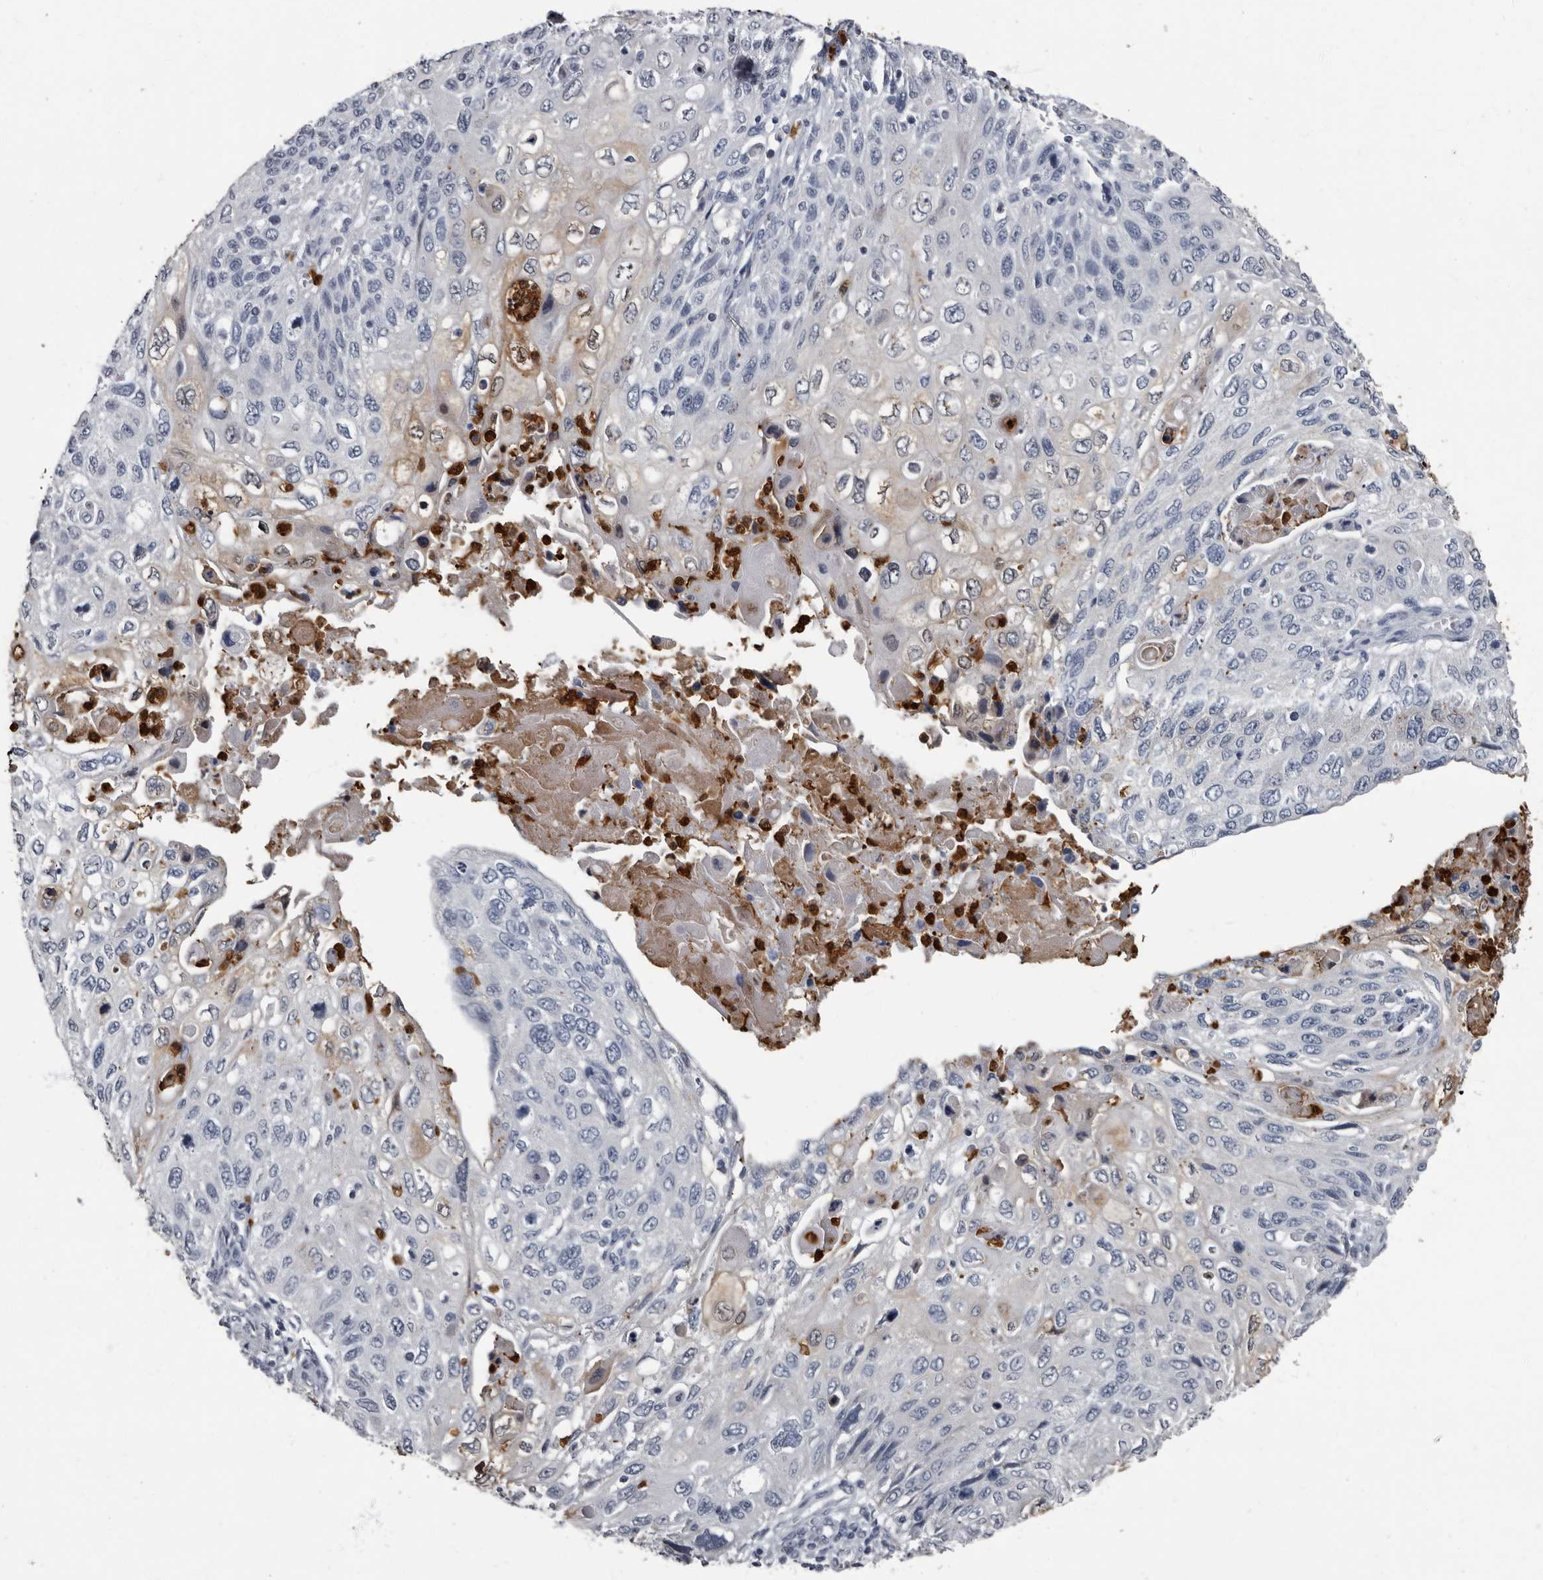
{"staining": {"intensity": "negative", "quantity": "none", "location": "none"}, "tissue": "cervical cancer", "cell_type": "Tumor cells", "image_type": "cancer", "snomed": [{"axis": "morphology", "description": "Squamous cell carcinoma, NOS"}, {"axis": "topography", "description": "Cervix"}], "caption": "Immunohistochemical staining of human cervical cancer demonstrates no significant positivity in tumor cells.", "gene": "TPD52L1", "patient": {"sex": "female", "age": 70}}